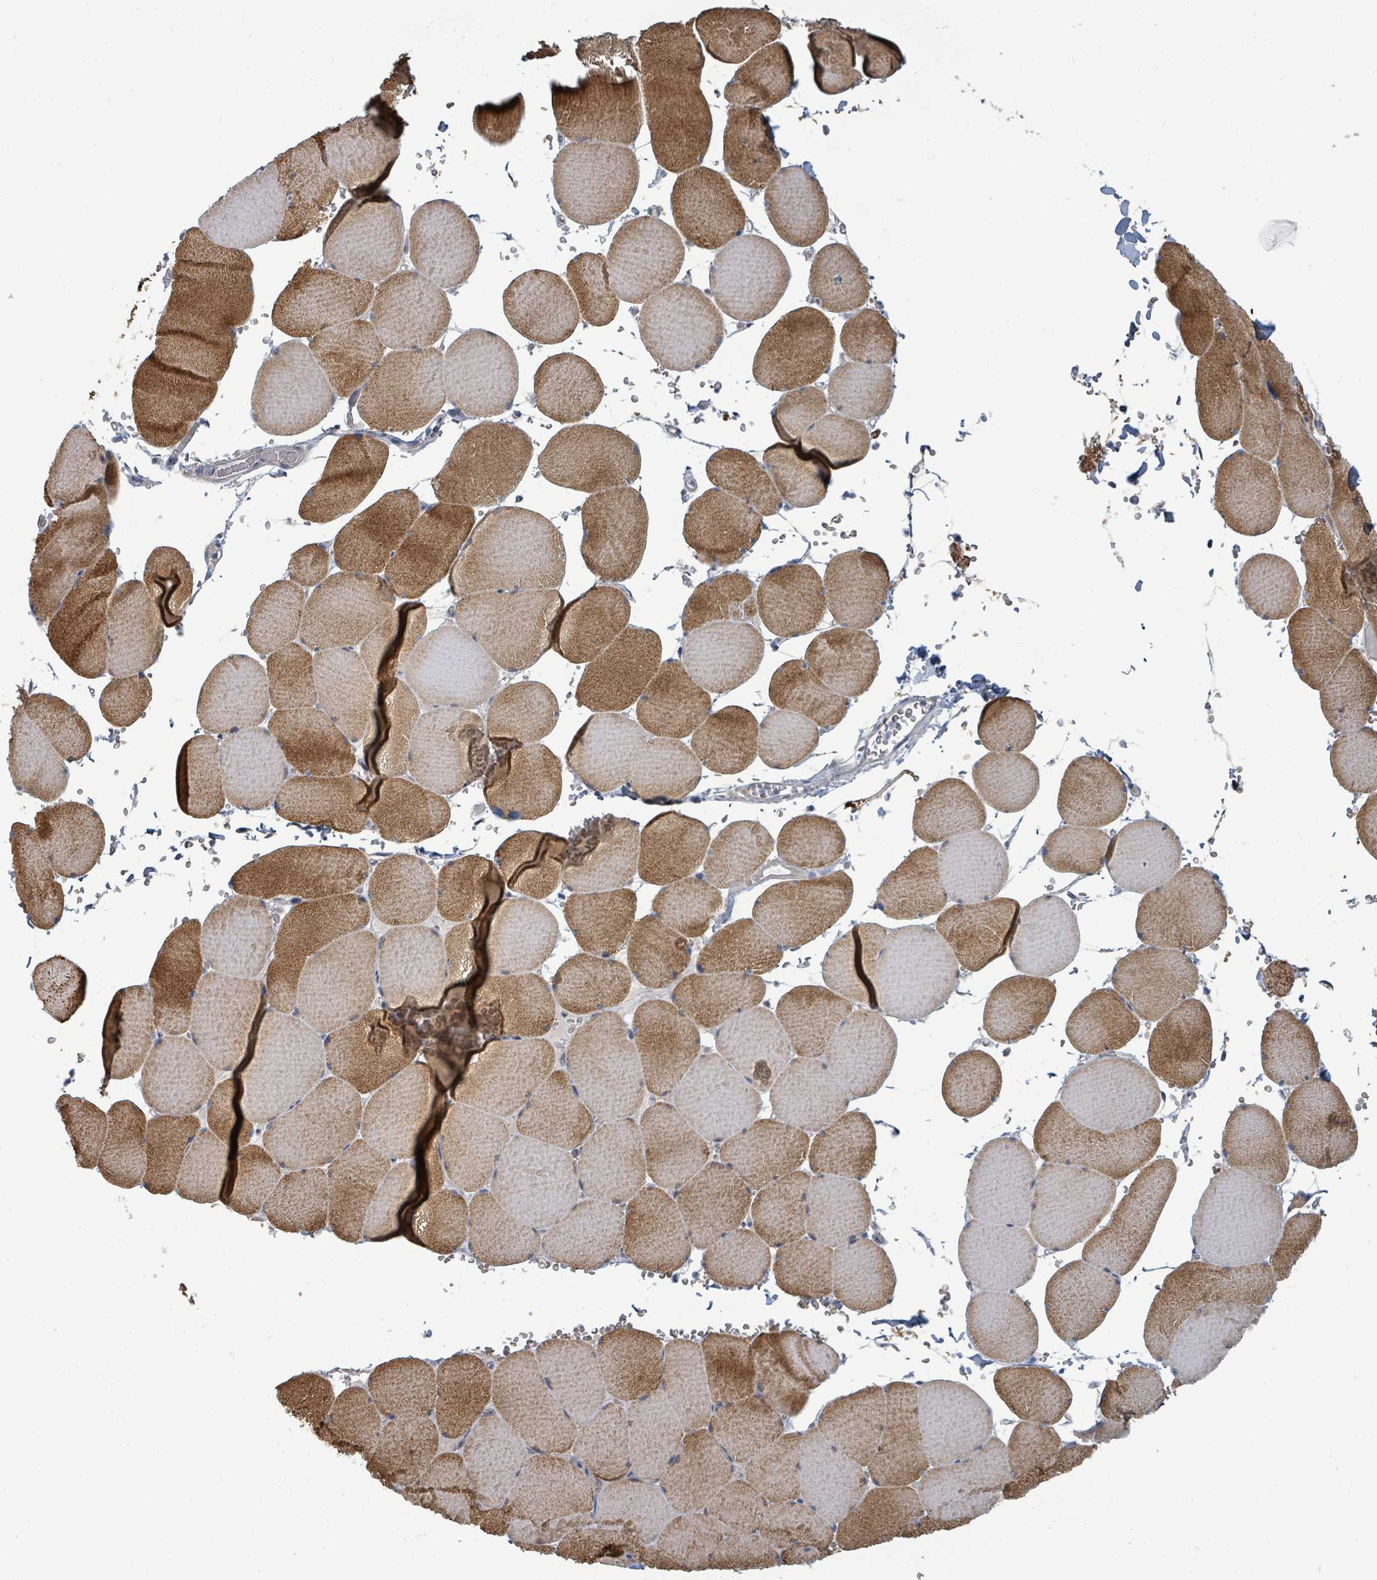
{"staining": {"intensity": "moderate", "quantity": ">75%", "location": "cytoplasmic/membranous"}, "tissue": "skeletal muscle", "cell_type": "Myocytes", "image_type": "normal", "snomed": [{"axis": "morphology", "description": "Normal tissue, NOS"}, {"axis": "topography", "description": "Skeletal muscle"}, {"axis": "topography", "description": "Head-Neck"}], "caption": "A photomicrograph of skeletal muscle stained for a protein exhibits moderate cytoplasmic/membranous brown staining in myocytes.", "gene": "TRDMT1", "patient": {"sex": "male", "age": 66}}